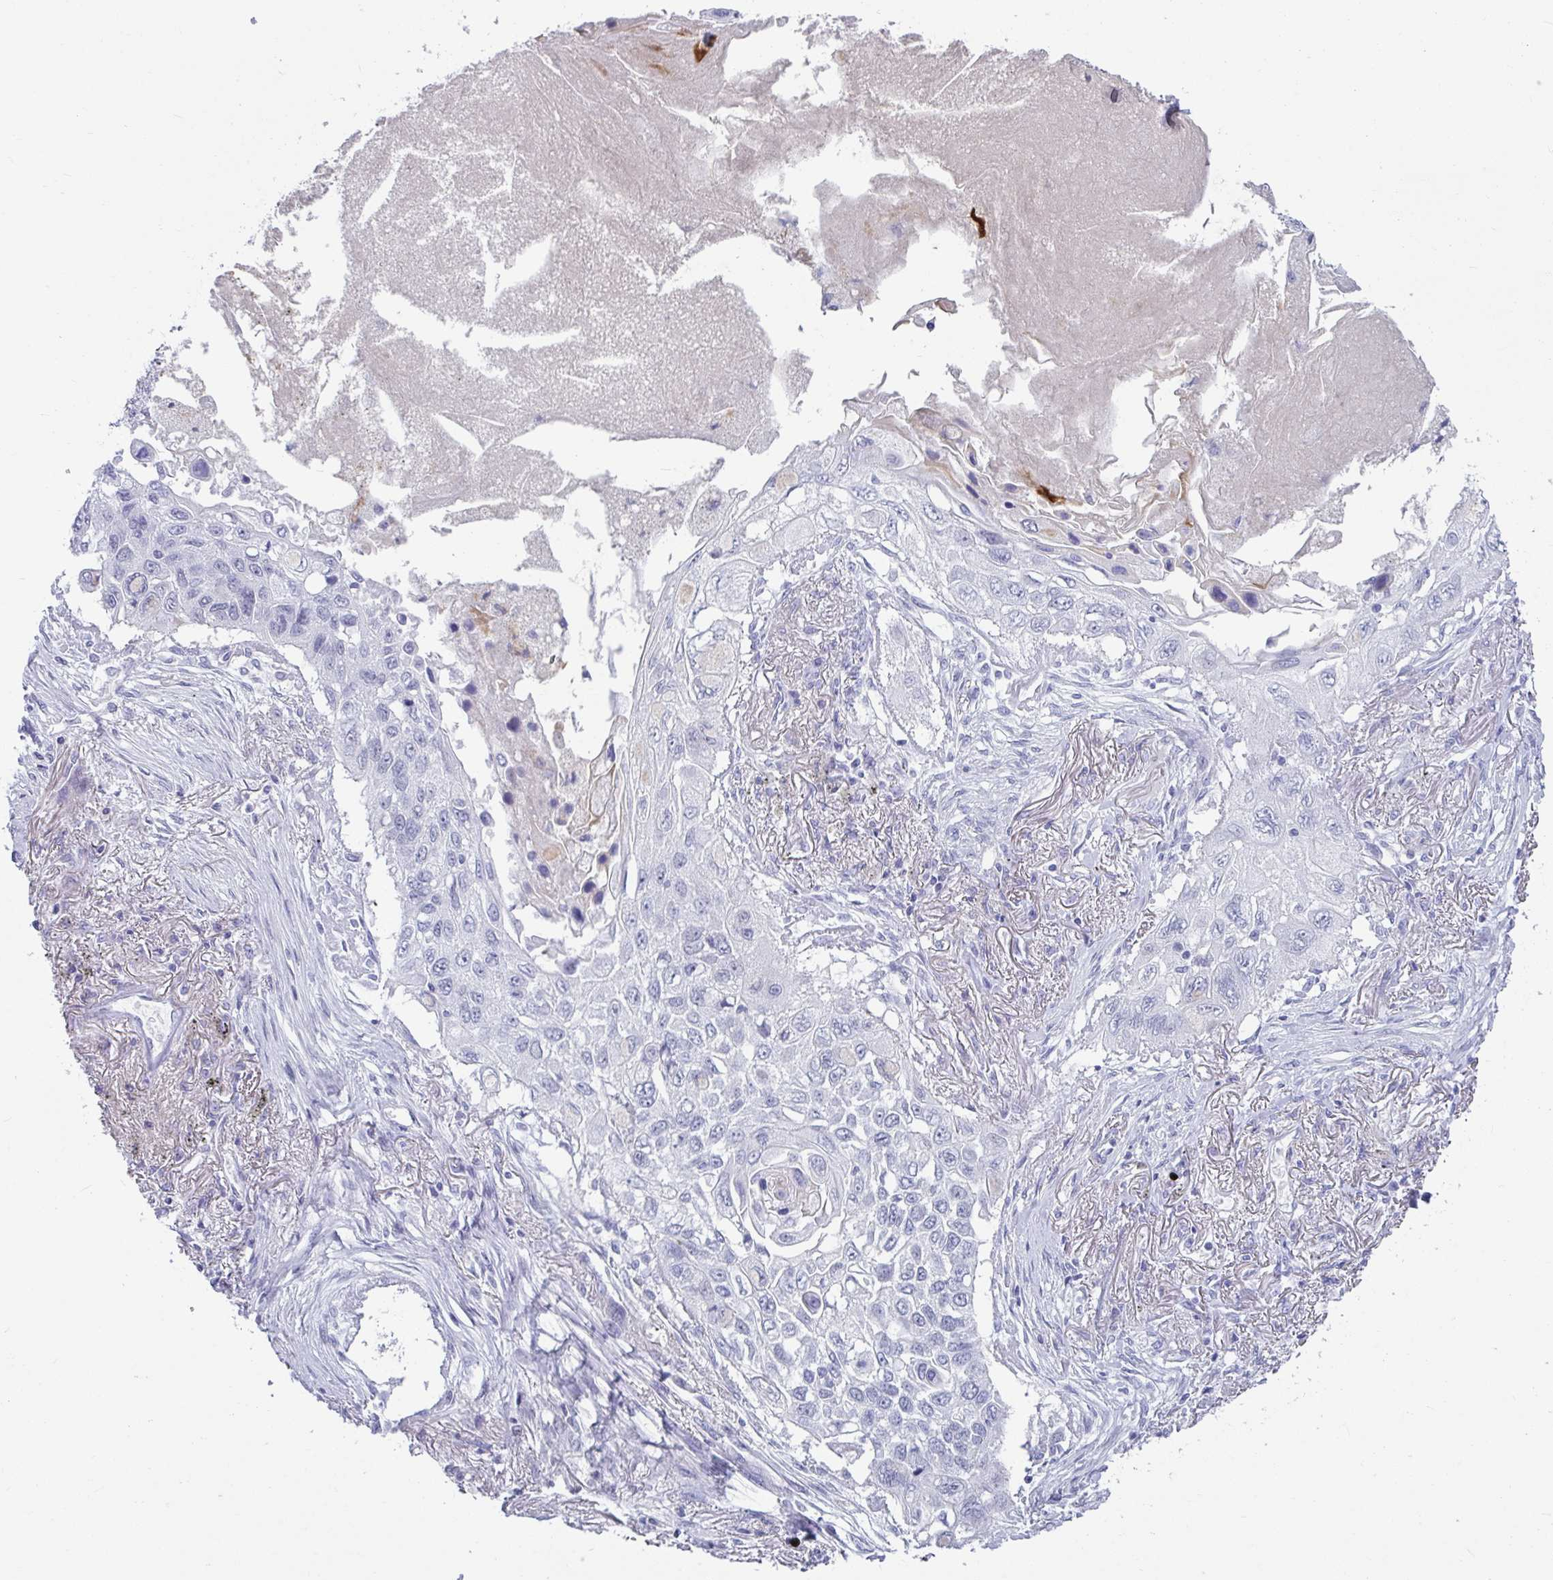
{"staining": {"intensity": "negative", "quantity": "none", "location": "none"}, "tissue": "lung cancer", "cell_type": "Tumor cells", "image_type": "cancer", "snomed": [{"axis": "morphology", "description": "Squamous cell carcinoma, NOS"}, {"axis": "topography", "description": "Lung"}], "caption": "Immunohistochemistry (IHC) image of neoplastic tissue: human lung squamous cell carcinoma stained with DAB exhibits no significant protein staining in tumor cells.", "gene": "NPY", "patient": {"sex": "male", "age": 75}}